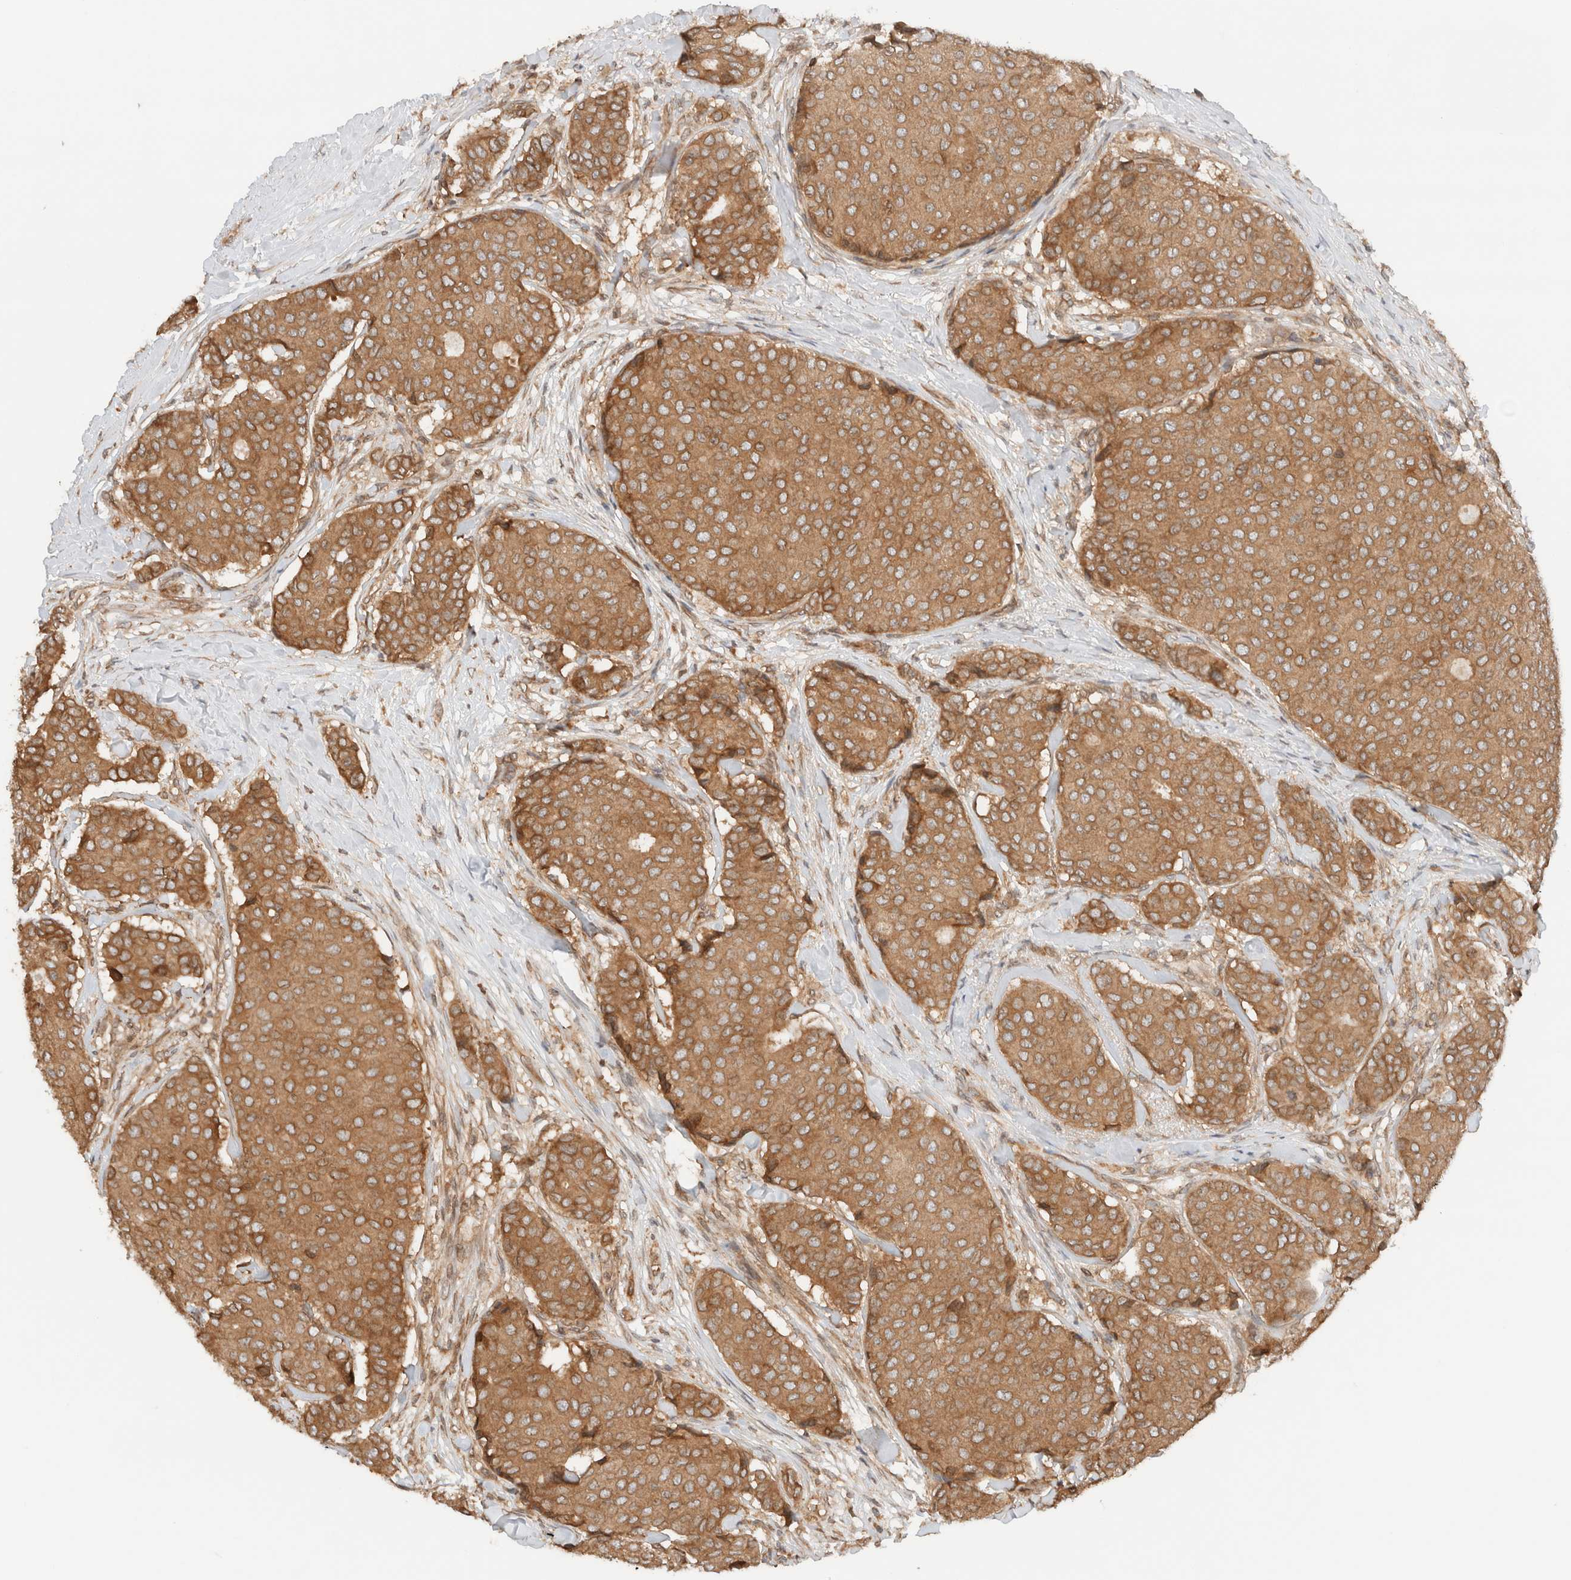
{"staining": {"intensity": "moderate", "quantity": ">75%", "location": "cytoplasmic/membranous"}, "tissue": "breast cancer", "cell_type": "Tumor cells", "image_type": "cancer", "snomed": [{"axis": "morphology", "description": "Duct carcinoma"}, {"axis": "topography", "description": "Breast"}], "caption": "Approximately >75% of tumor cells in human breast cancer (intraductal carcinoma) display moderate cytoplasmic/membranous protein expression as visualized by brown immunohistochemical staining.", "gene": "ARFGEF2", "patient": {"sex": "female", "age": 75}}